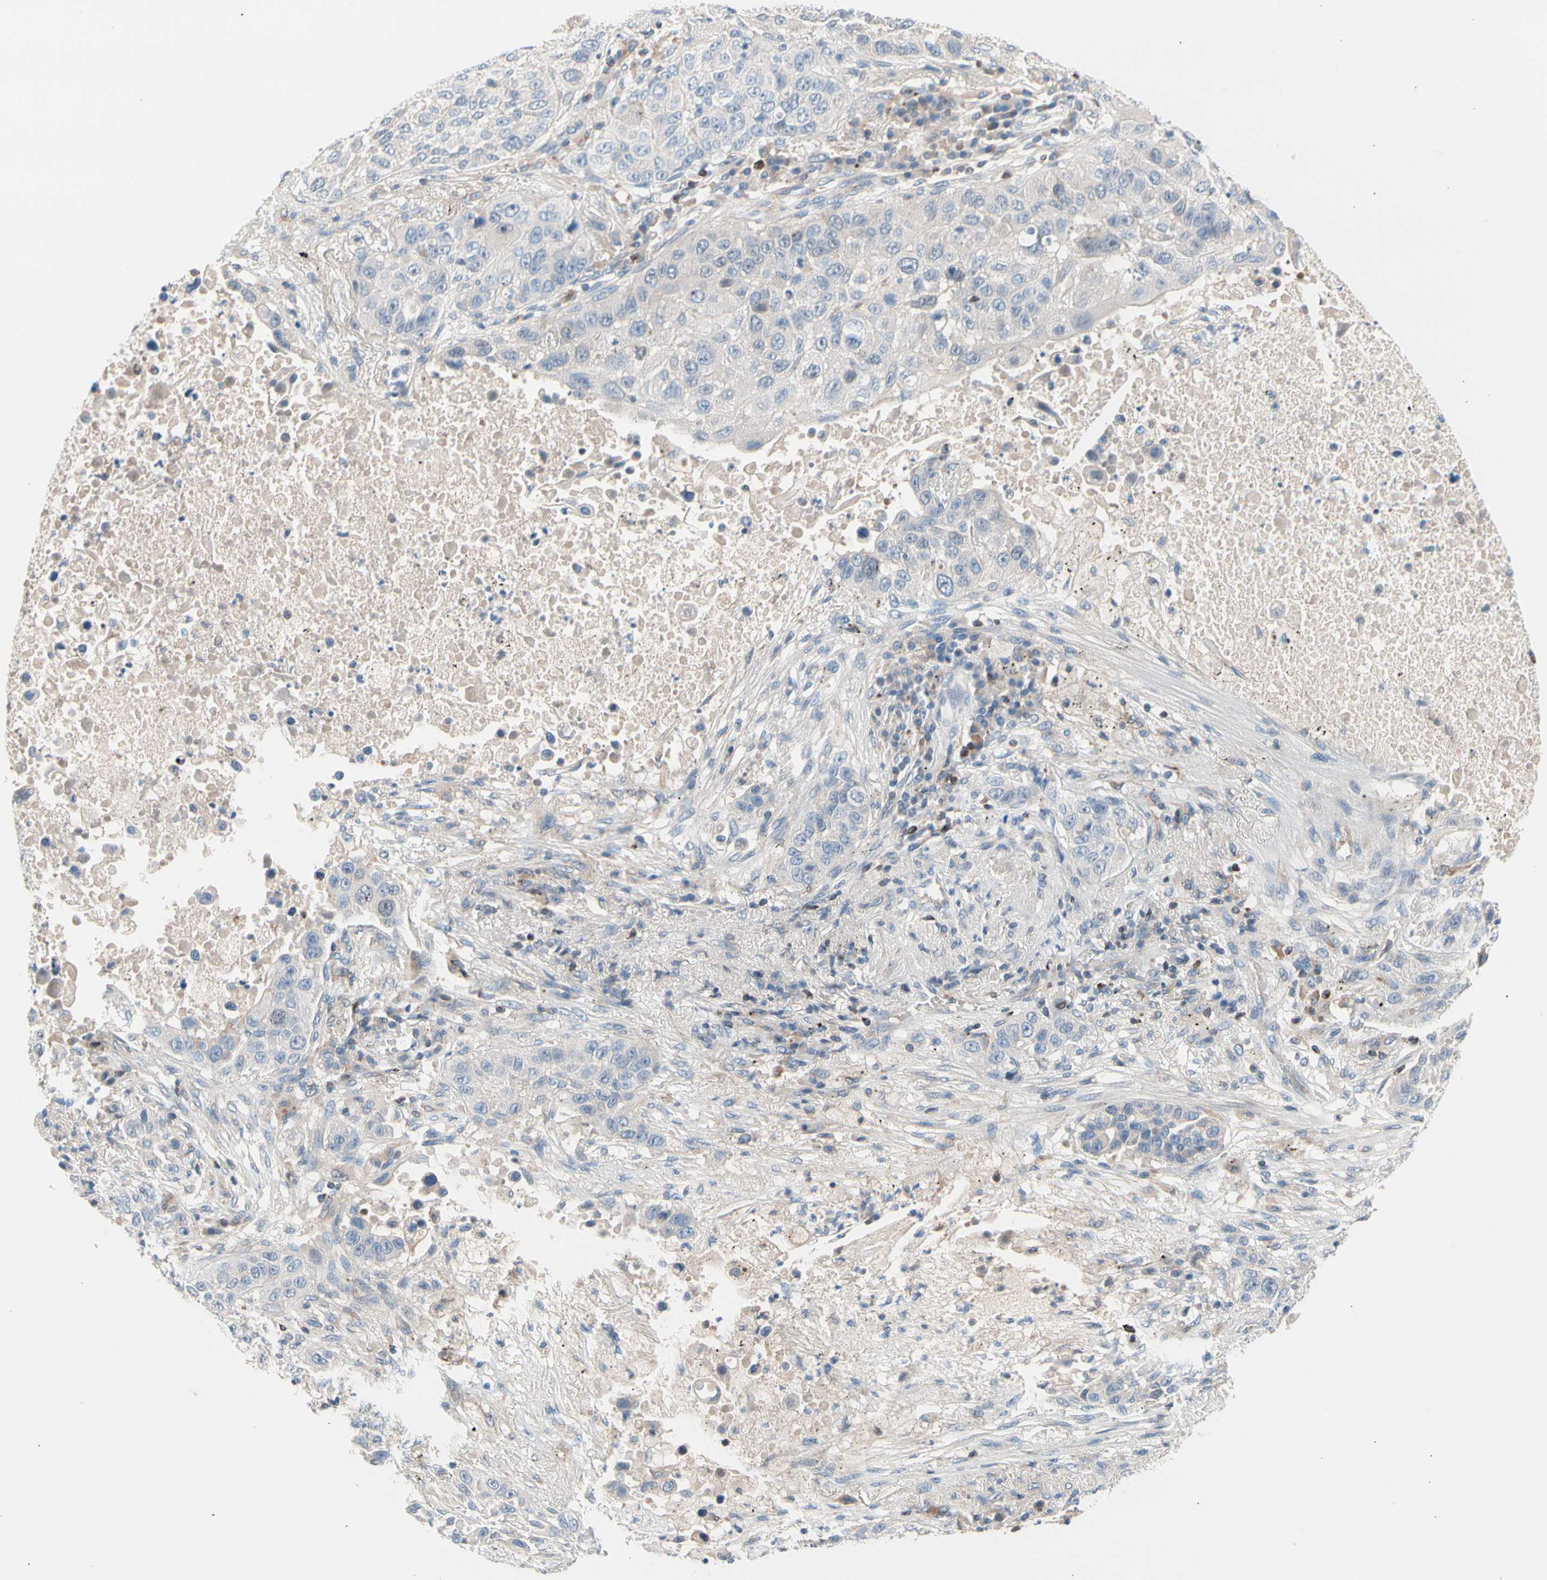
{"staining": {"intensity": "negative", "quantity": "none", "location": "none"}, "tissue": "lung cancer", "cell_type": "Tumor cells", "image_type": "cancer", "snomed": [{"axis": "morphology", "description": "Squamous cell carcinoma, NOS"}, {"axis": "topography", "description": "Lung"}], "caption": "An immunohistochemistry micrograph of squamous cell carcinoma (lung) is shown. There is no staining in tumor cells of squamous cell carcinoma (lung).", "gene": "MAP3K3", "patient": {"sex": "male", "age": 57}}